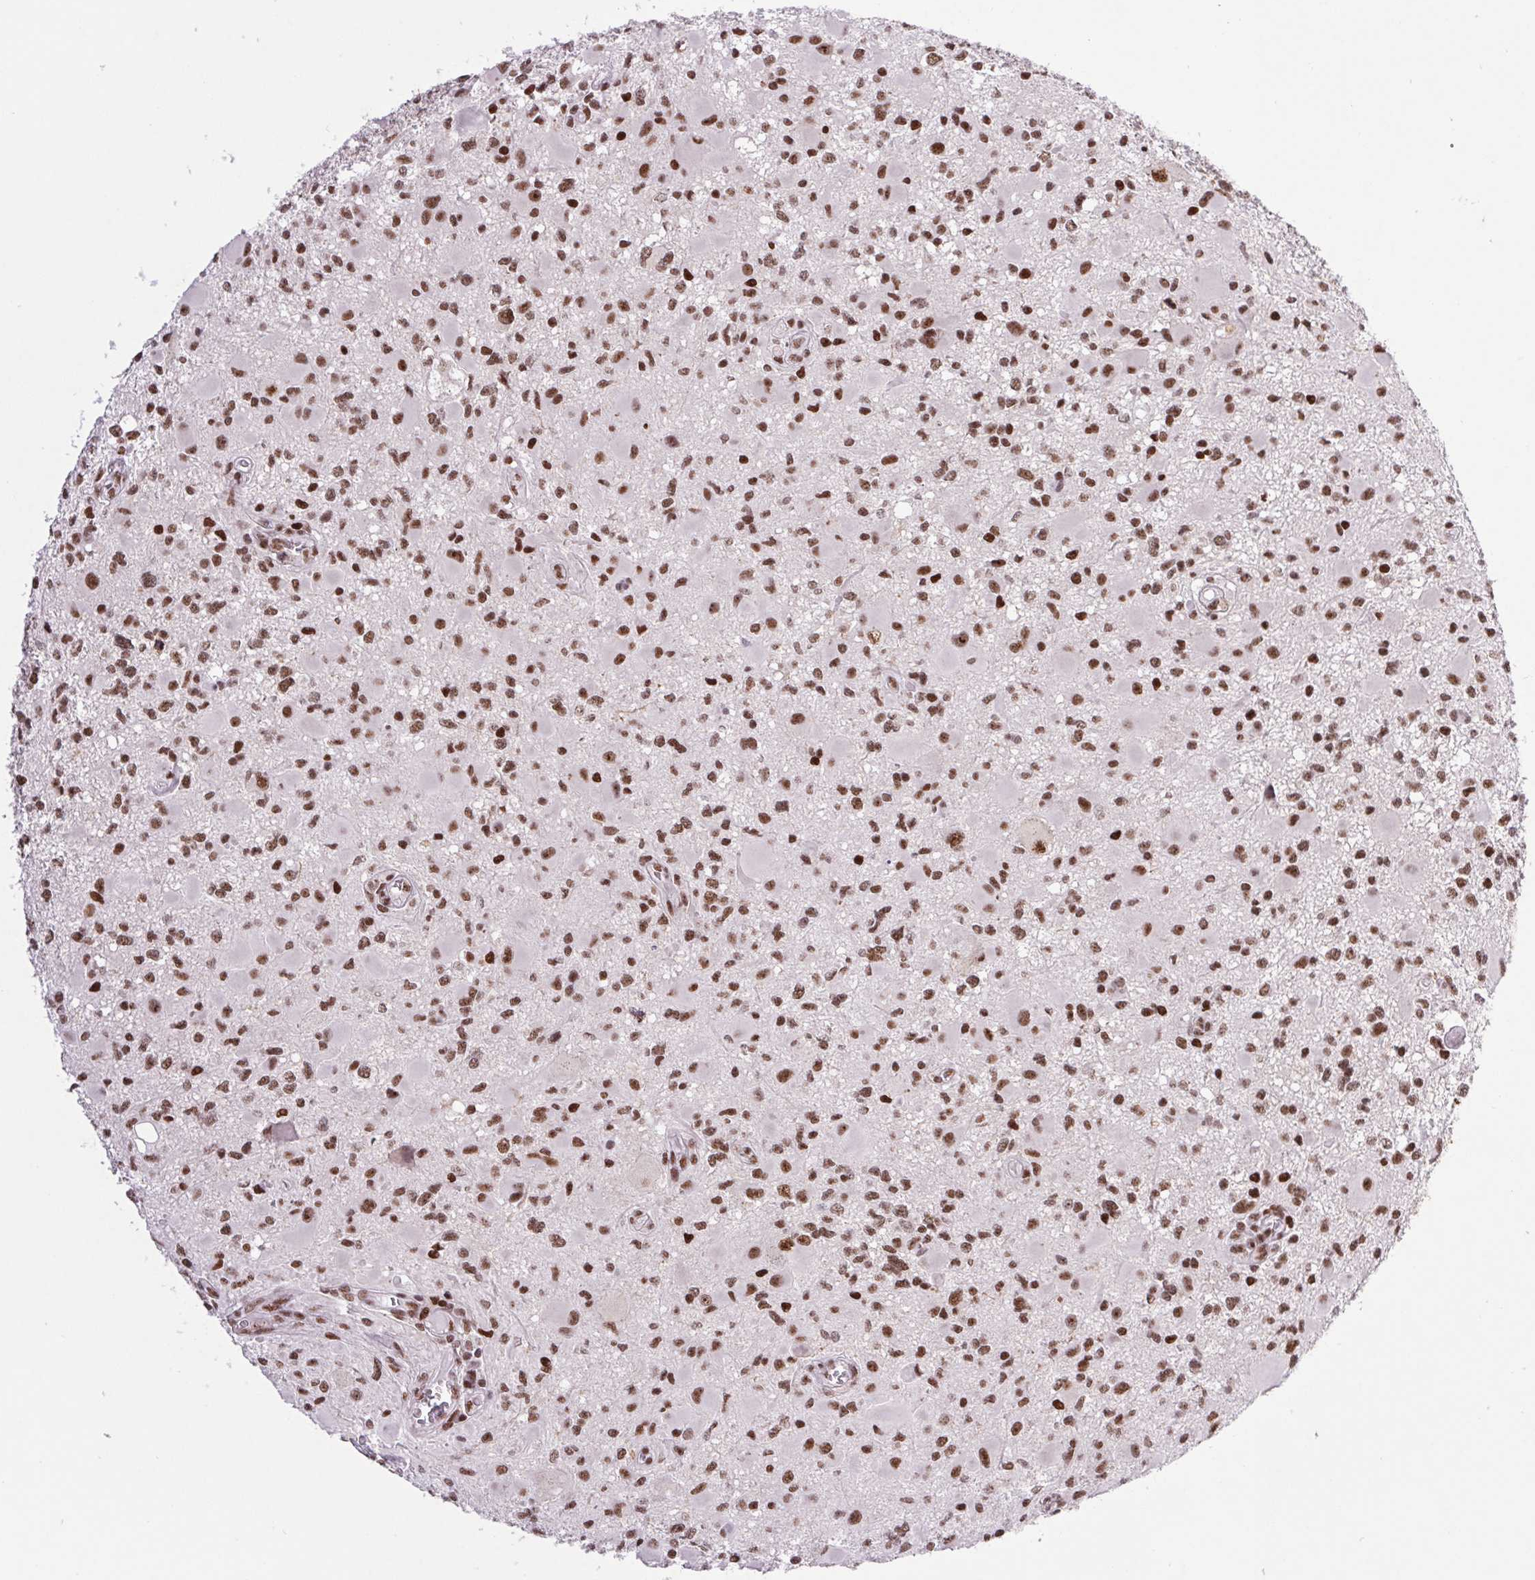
{"staining": {"intensity": "strong", "quantity": ">75%", "location": "nuclear"}, "tissue": "glioma", "cell_type": "Tumor cells", "image_type": "cancer", "snomed": [{"axis": "morphology", "description": "Glioma, malignant, High grade"}, {"axis": "topography", "description": "Brain"}], "caption": "Approximately >75% of tumor cells in high-grade glioma (malignant) display strong nuclear protein staining as visualized by brown immunohistochemical staining.", "gene": "LDLRAD4", "patient": {"sex": "male", "age": 54}}